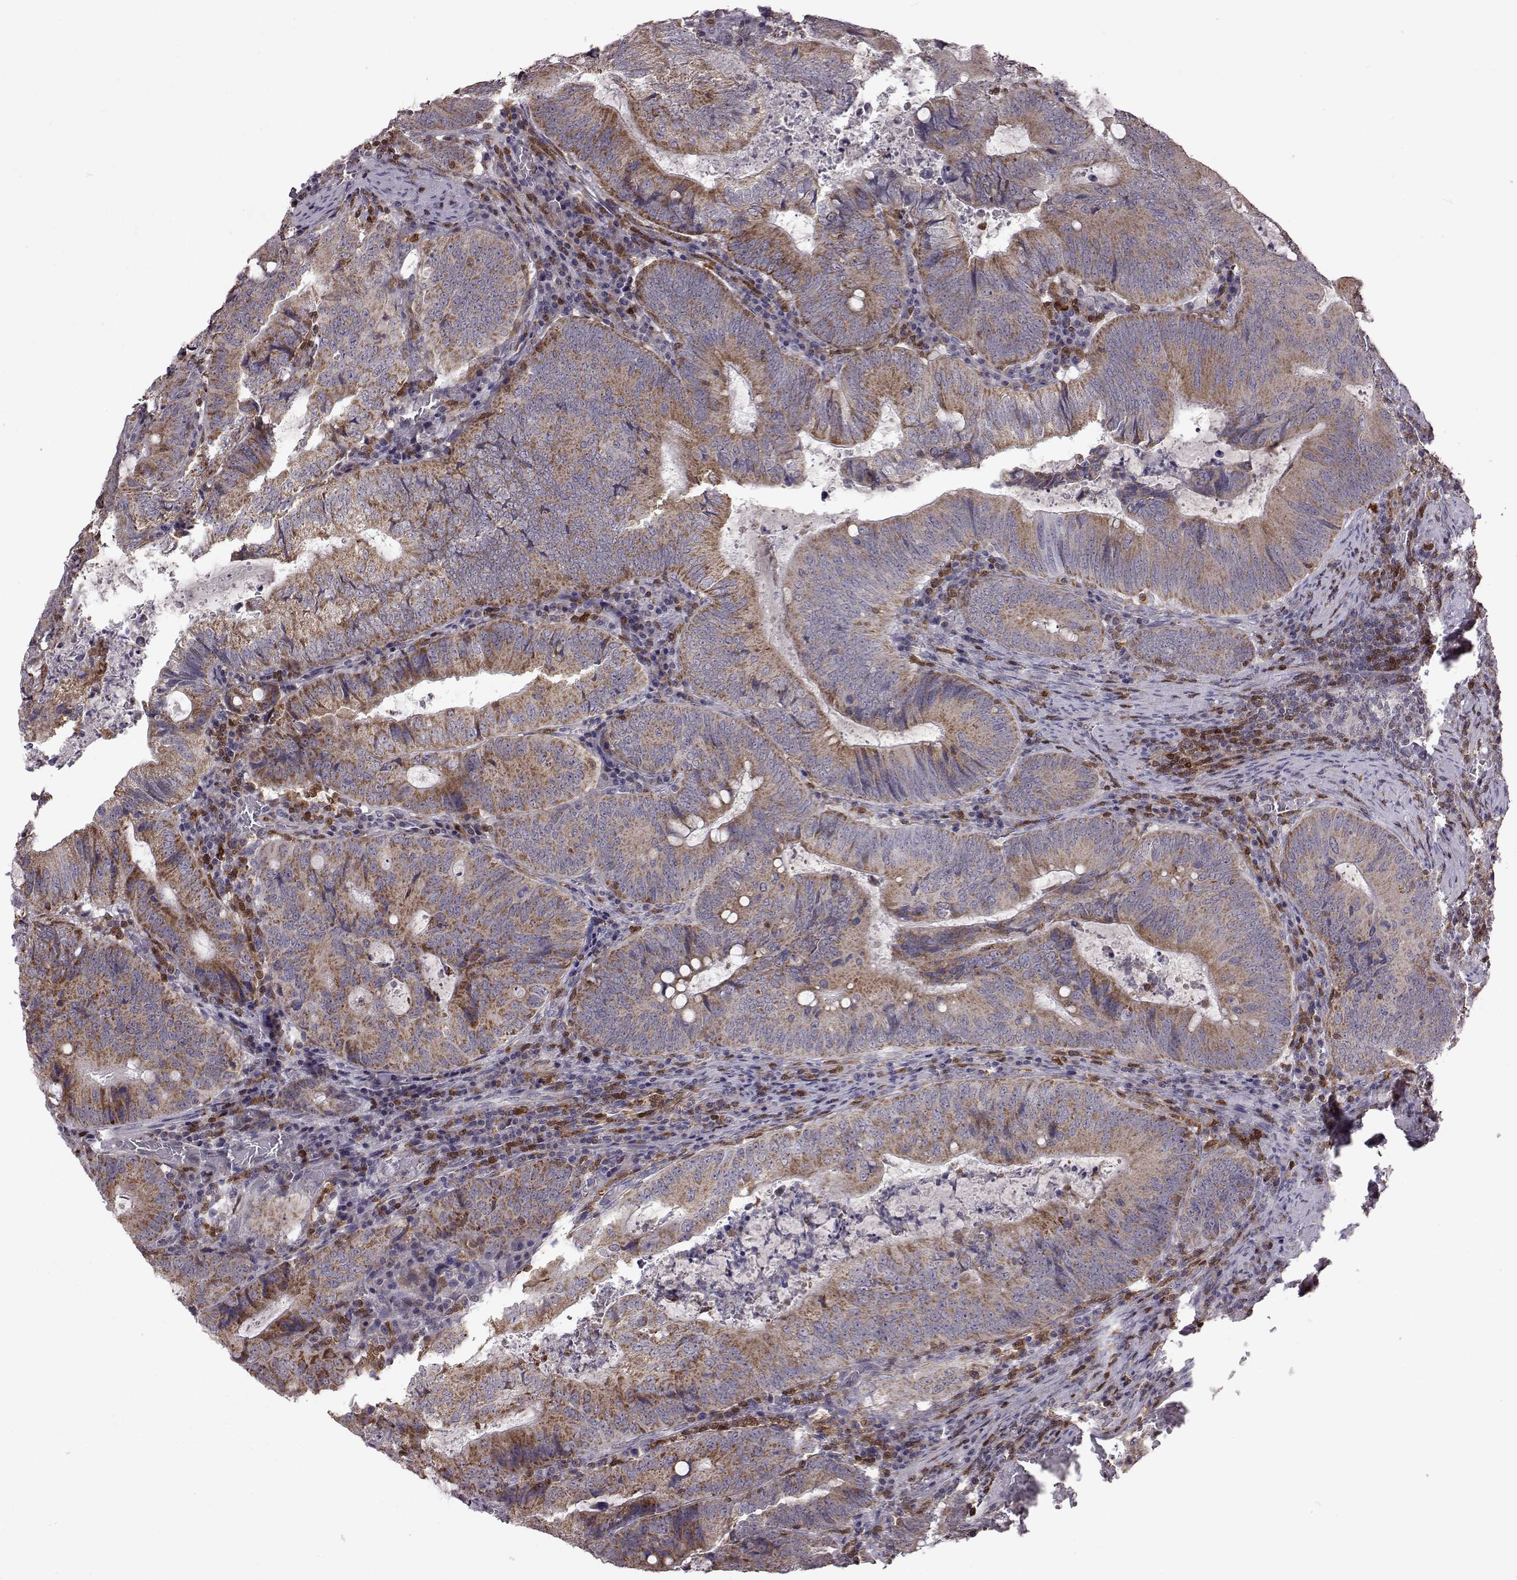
{"staining": {"intensity": "moderate", "quantity": ">75%", "location": "cytoplasmic/membranous"}, "tissue": "colorectal cancer", "cell_type": "Tumor cells", "image_type": "cancer", "snomed": [{"axis": "morphology", "description": "Adenocarcinoma, NOS"}, {"axis": "topography", "description": "Colon"}], "caption": "An immunohistochemistry micrograph of neoplastic tissue is shown. Protein staining in brown labels moderate cytoplasmic/membranous positivity in colorectal adenocarcinoma within tumor cells. The protein is stained brown, and the nuclei are stained in blue (DAB (3,3'-diaminobenzidine) IHC with brightfield microscopy, high magnification).", "gene": "DOK2", "patient": {"sex": "male", "age": 67}}